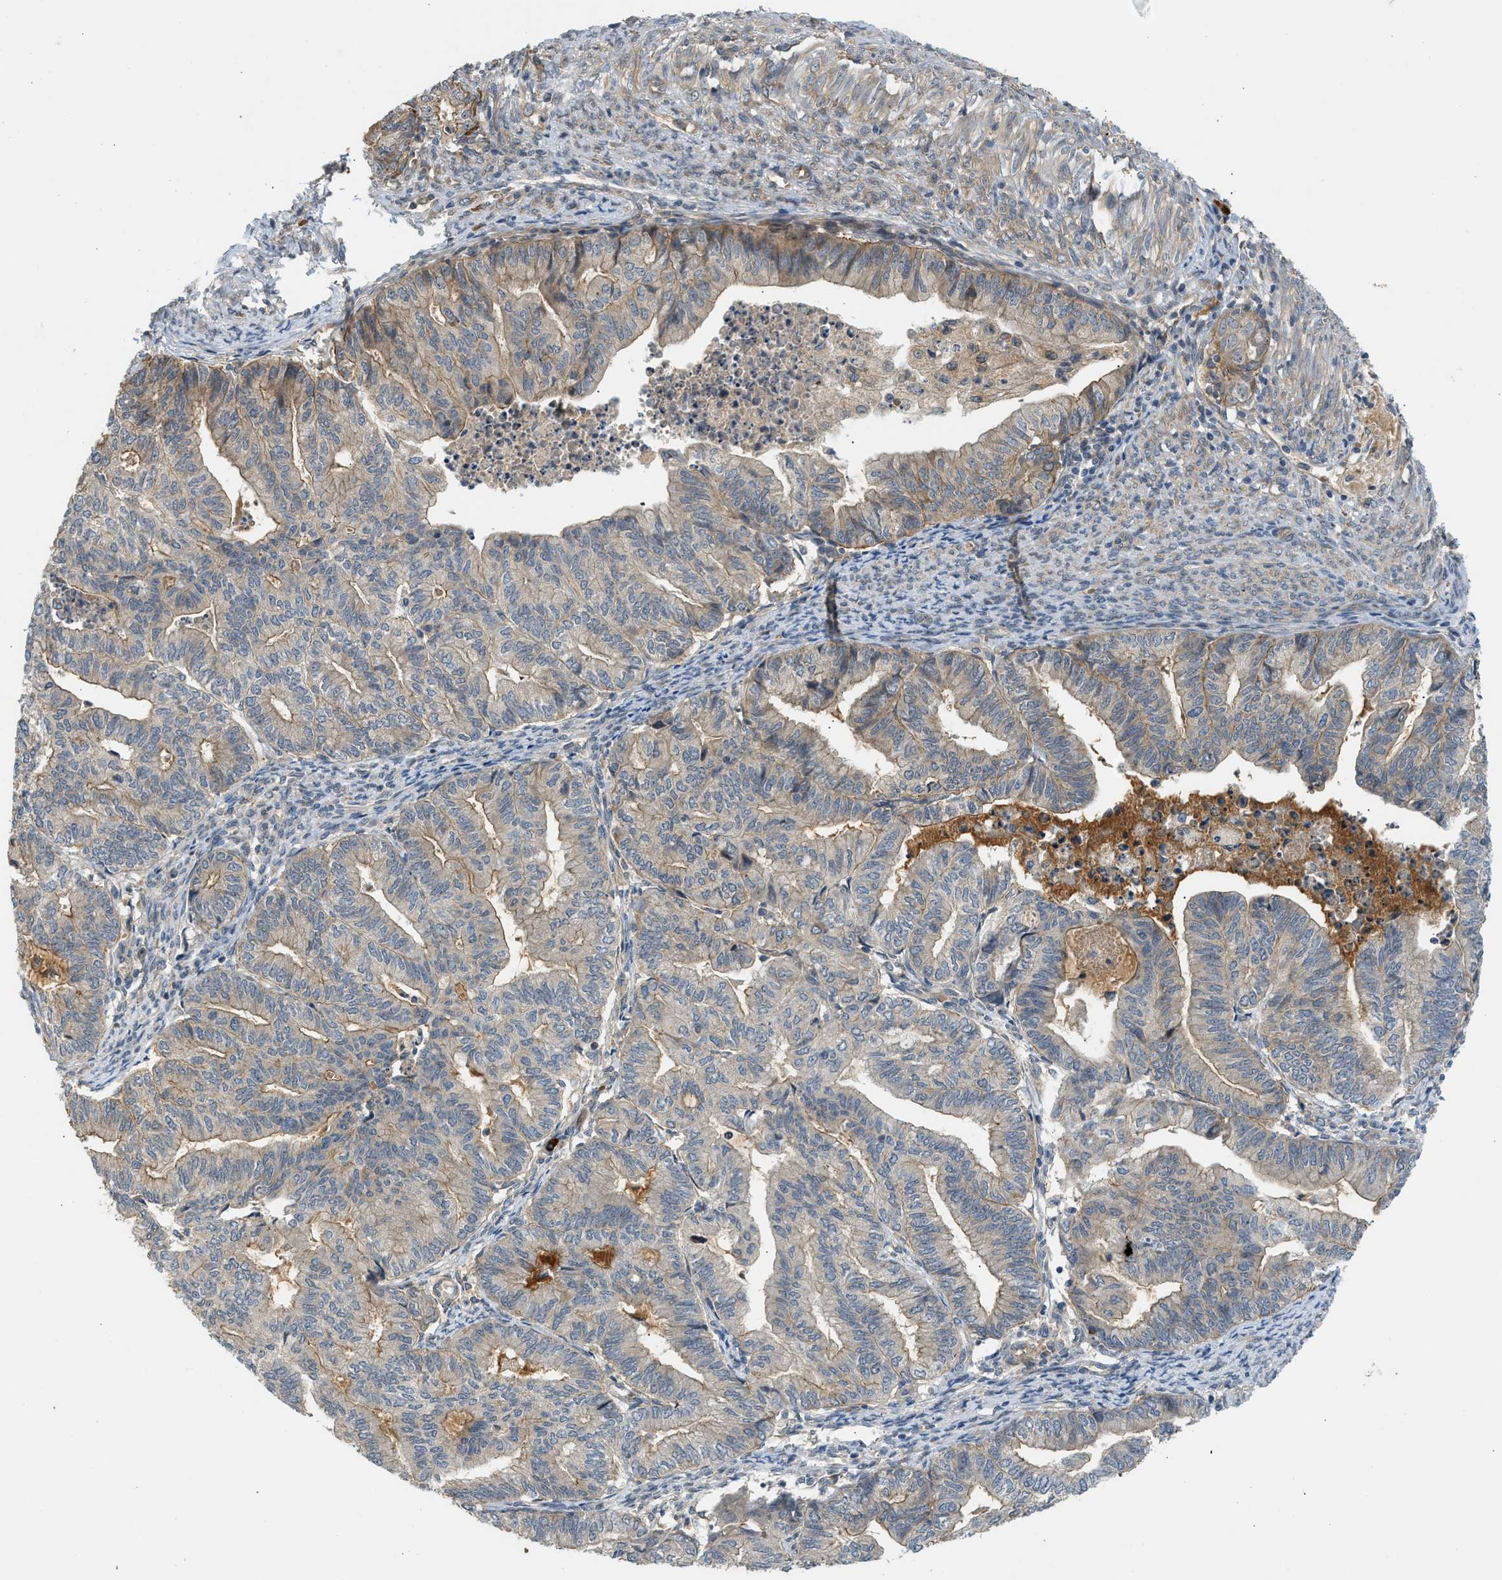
{"staining": {"intensity": "moderate", "quantity": "<25%", "location": "cytoplasmic/membranous"}, "tissue": "endometrial cancer", "cell_type": "Tumor cells", "image_type": "cancer", "snomed": [{"axis": "morphology", "description": "Adenocarcinoma, NOS"}, {"axis": "topography", "description": "Endometrium"}], "caption": "This histopathology image demonstrates IHC staining of endometrial cancer (adenocarcinoma), with low moderate cytoplasmic/membranous expression in about <25% of tumor cells.", "gene": "ADCY8", "patient": {"sex": "female", "age": 79}}